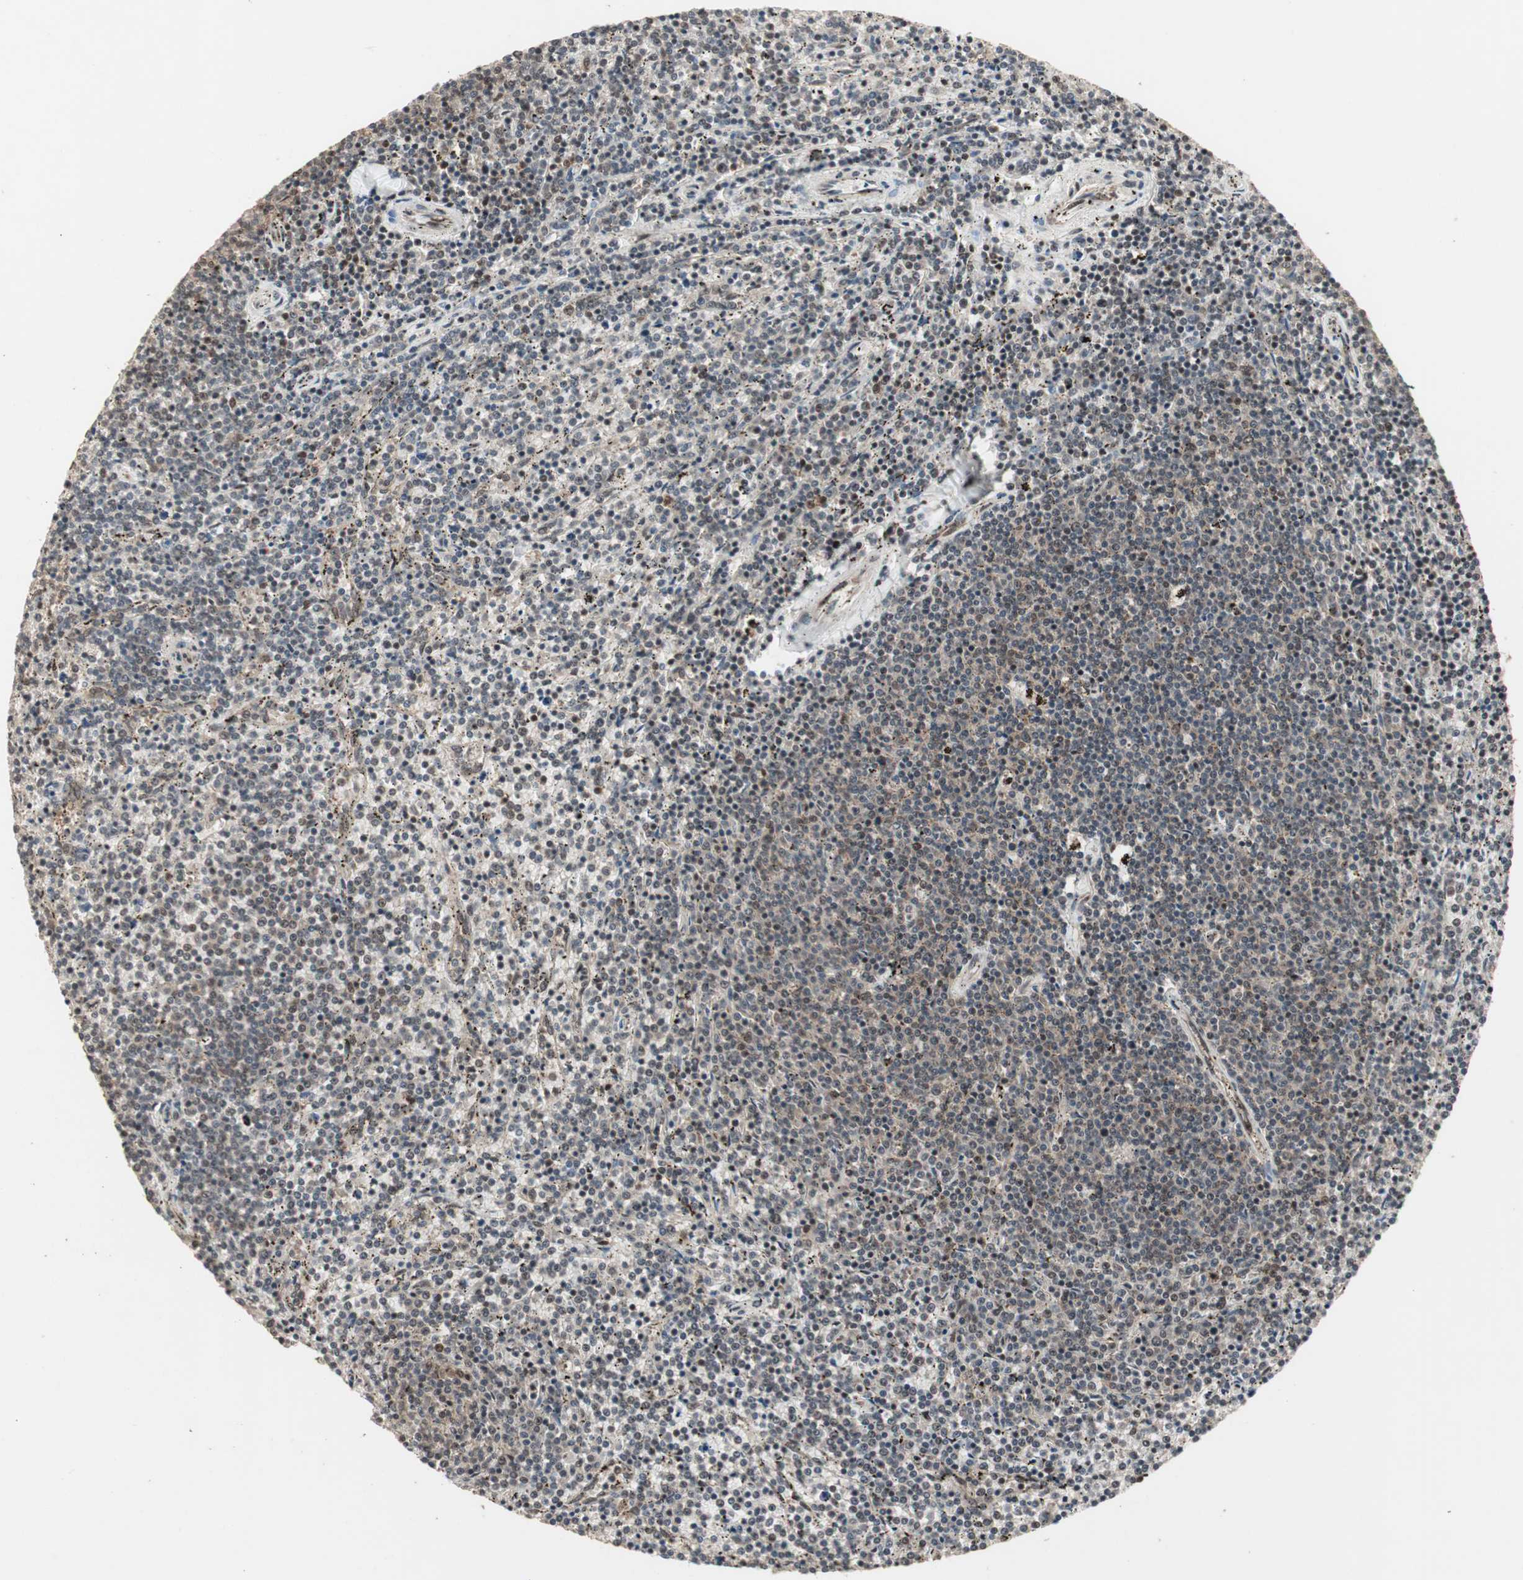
{"staining": {"intensity": "weak", "quantity": "<25%", "location": "nuclear"}, "tissue": "lymphoma", "cell_type": "Tumor cells", "image_type": "cancer", "snomed": [{"axis": "morphology", "description": "Malignant lymphoma, non-Hodgkin's type, Low grade"}, {"axis": "topography", "description": "Spleen"}], "caption": "This is an immunohistochemistry image of human low-grade malignant lymphoma, non-Hodgkin's type. There is no staining in tumor cells.", "gene": "CSNK2B", "patient": {"sex": "female", "age": 50}}